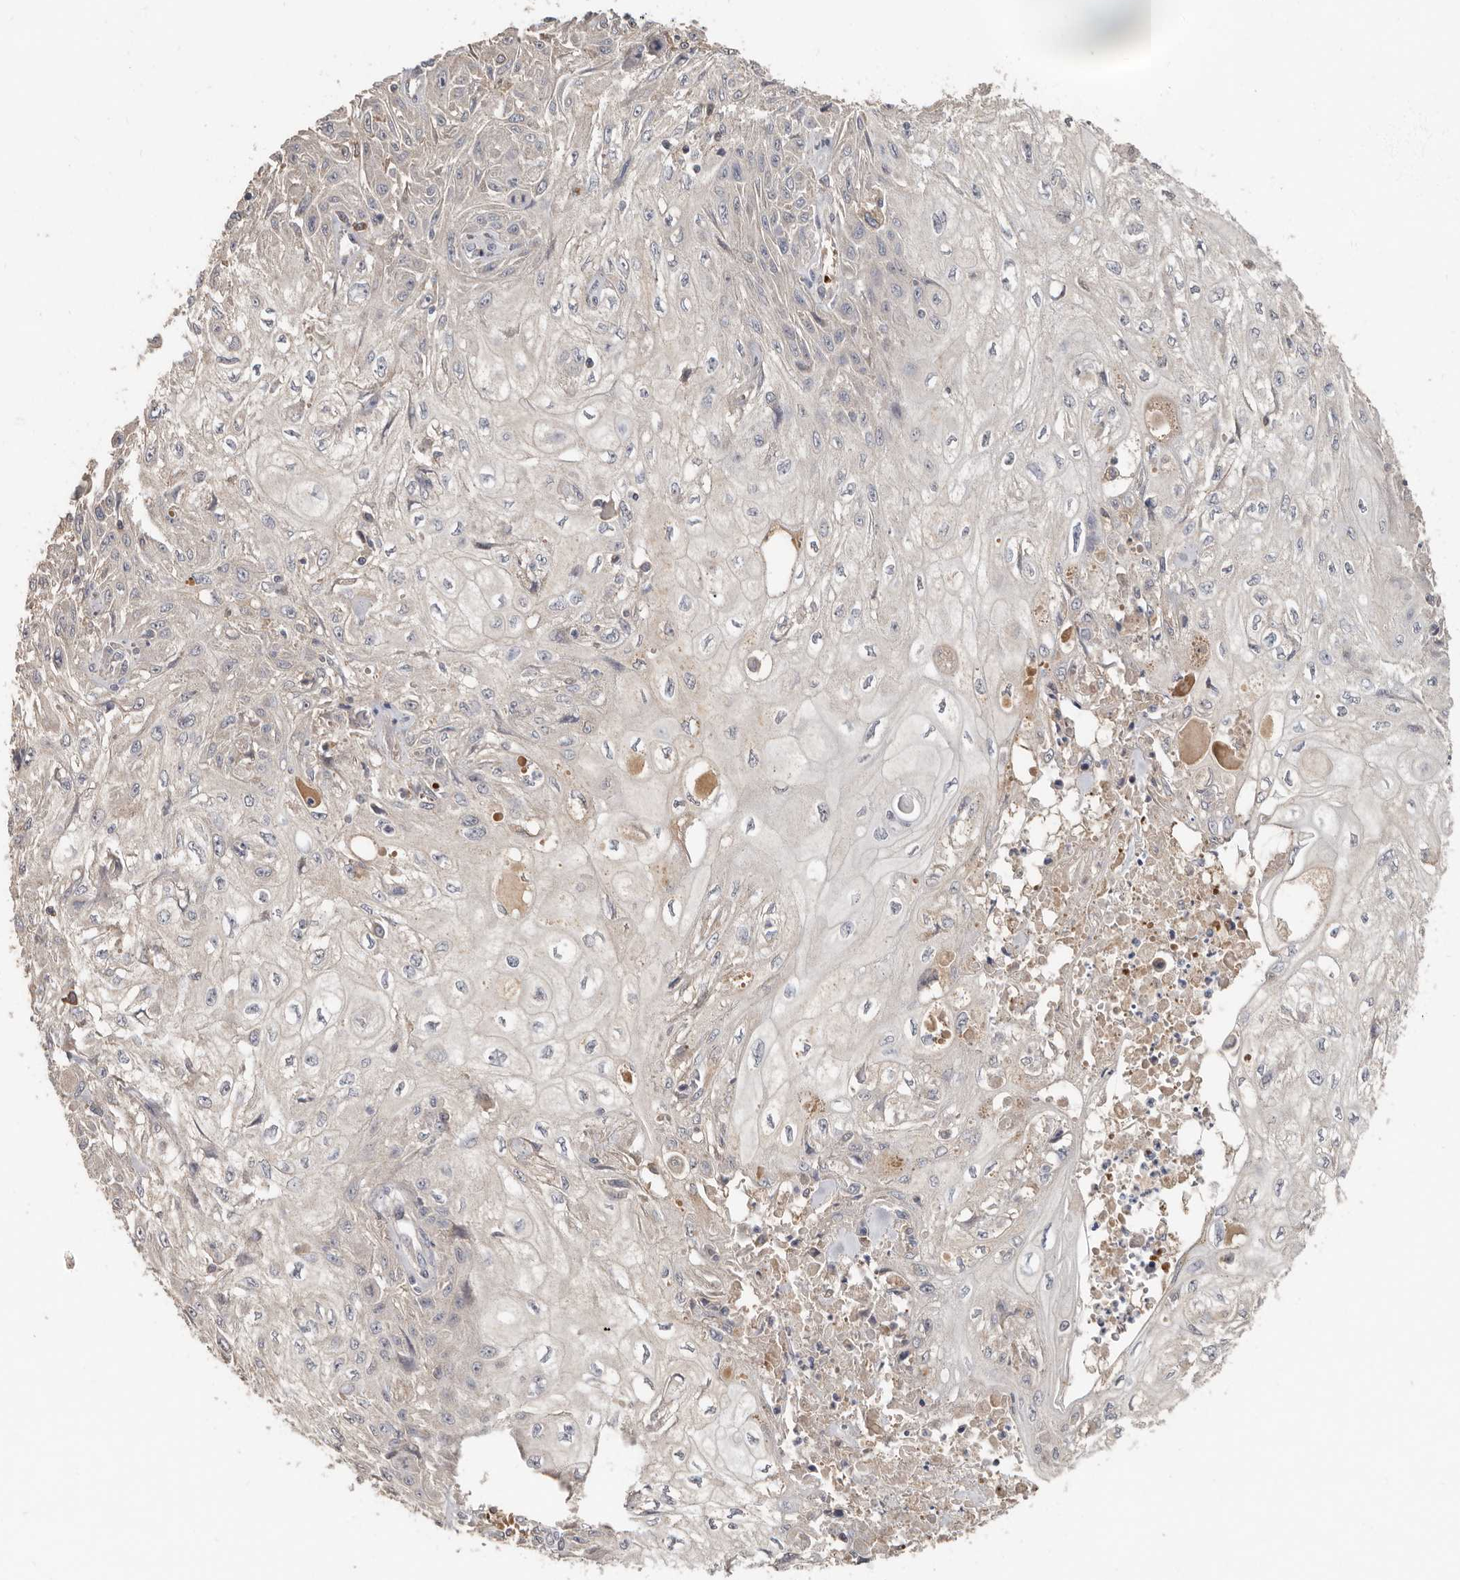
{"staining": {"intensity": "negative", "quantity": "none", "location": "none"}, "tissue": "skin cancer", "cell_type": "Tumor cells", "image_type": "cancer", "snomed": [{"axis": "morphology", "description": "Squamous cell carcinoma, NOS"}, {"axis": "morphology", "description": "Squamous cell carcinoma, metastatic, NOS"}, {"axis": "topography", "description": "Skin"}, {"axis": "topography", "description": "Lymph node"}], "caption": "Metastatic squamous cell carcinoma (skin) was stained to show a protein in brown. There is no significant expression in tumor cells.", "gene": "KIF26B", "patient": {"sex": "male", "age": 75}}